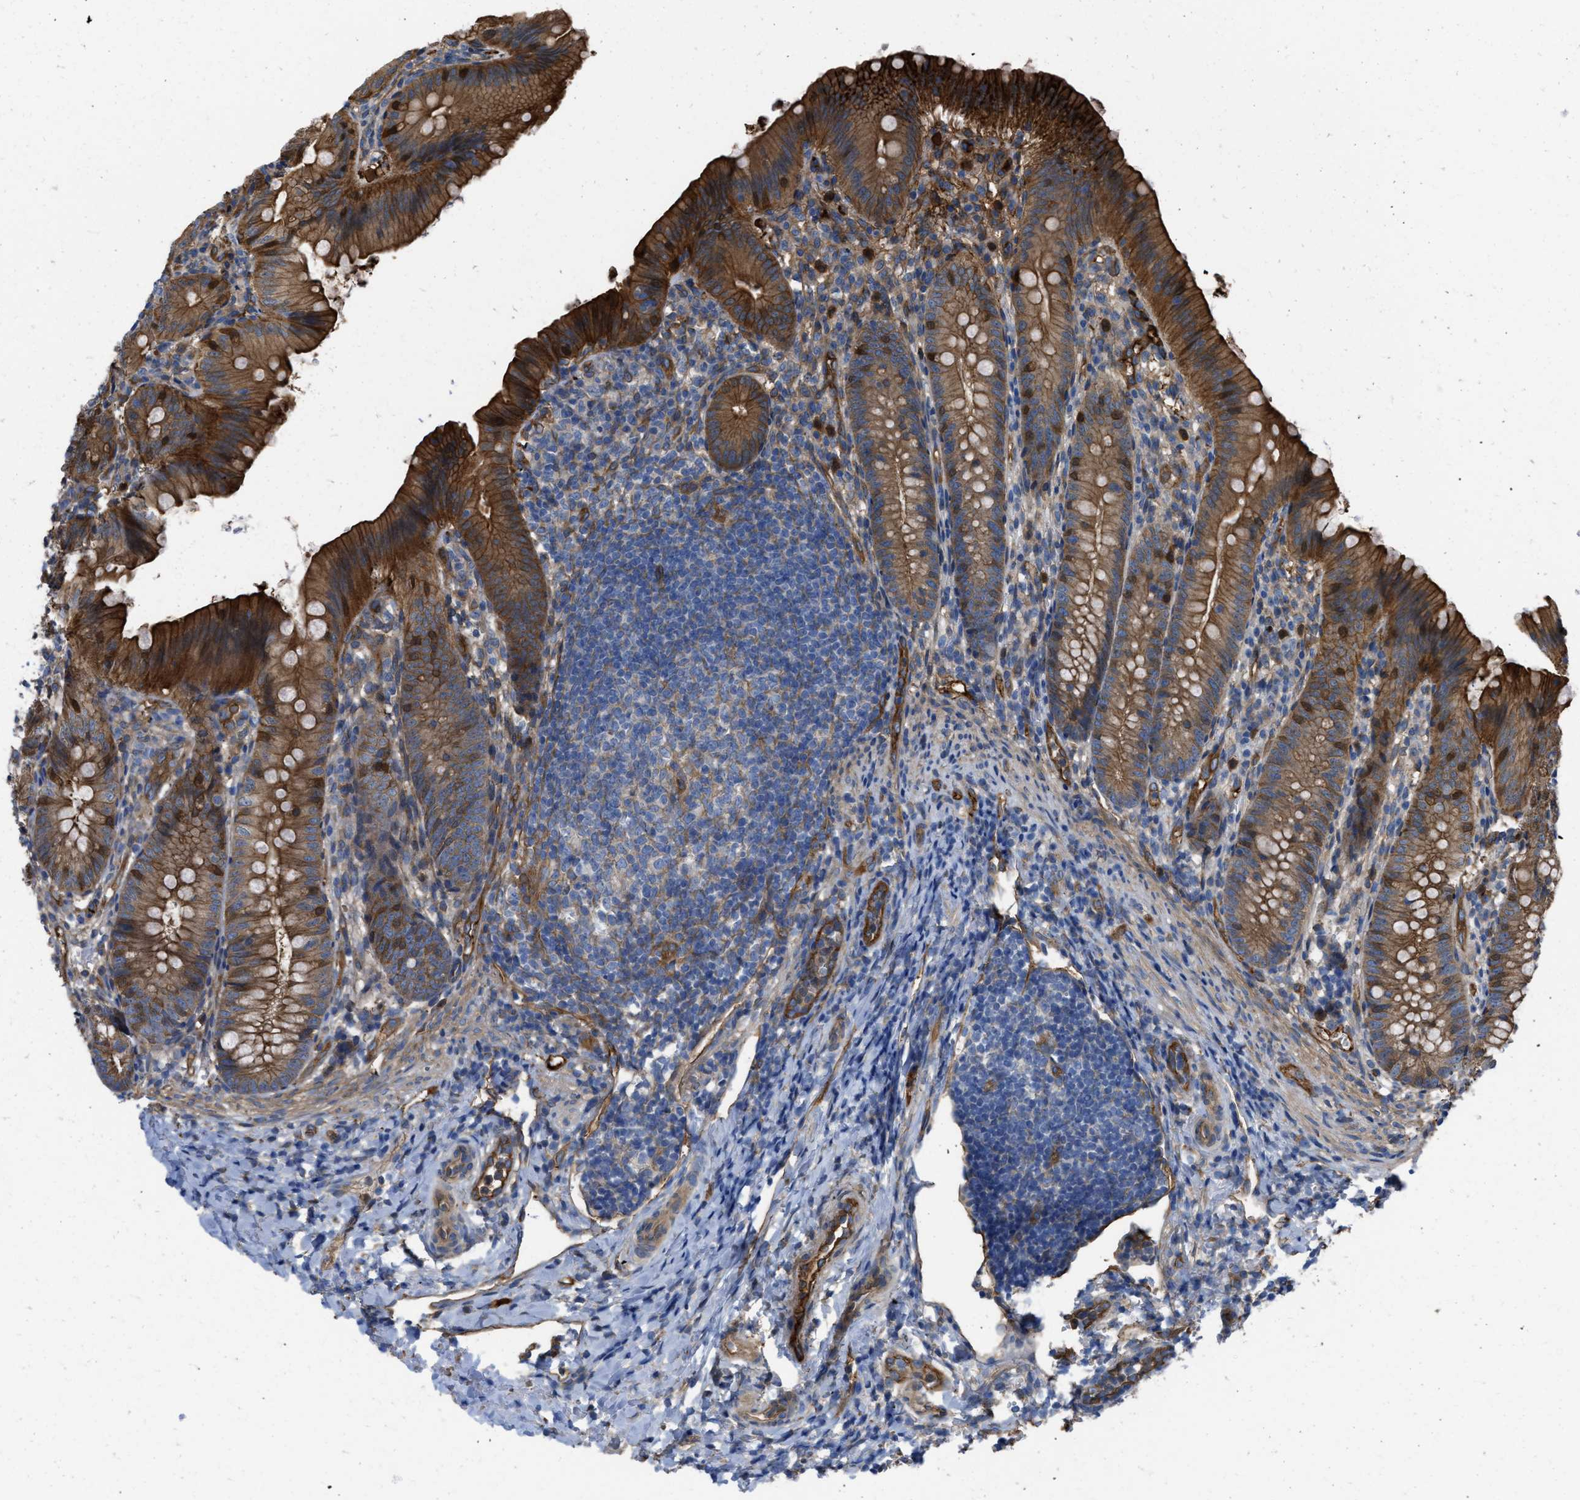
{"staining": {"intensity": "strong", "quantity": ">75%", "location": "cytoplasmic/membranous"}, "tissue": "appendix", "cell_type": "Glandular cells", "image_type": "normal", "snomed": [{"axis": "morphology", "description": "Normal tissue, NOS"}, {"axis": "topography", "description": "Appendix"}], "caption": "Protein positivity by IHC exhibits strong cytoplasmic/membranous staining in approximately >75% of glandular cells in normal appendix.", "gene": "TRIOBP", "patient": {"sex": "male", "age": 1}}